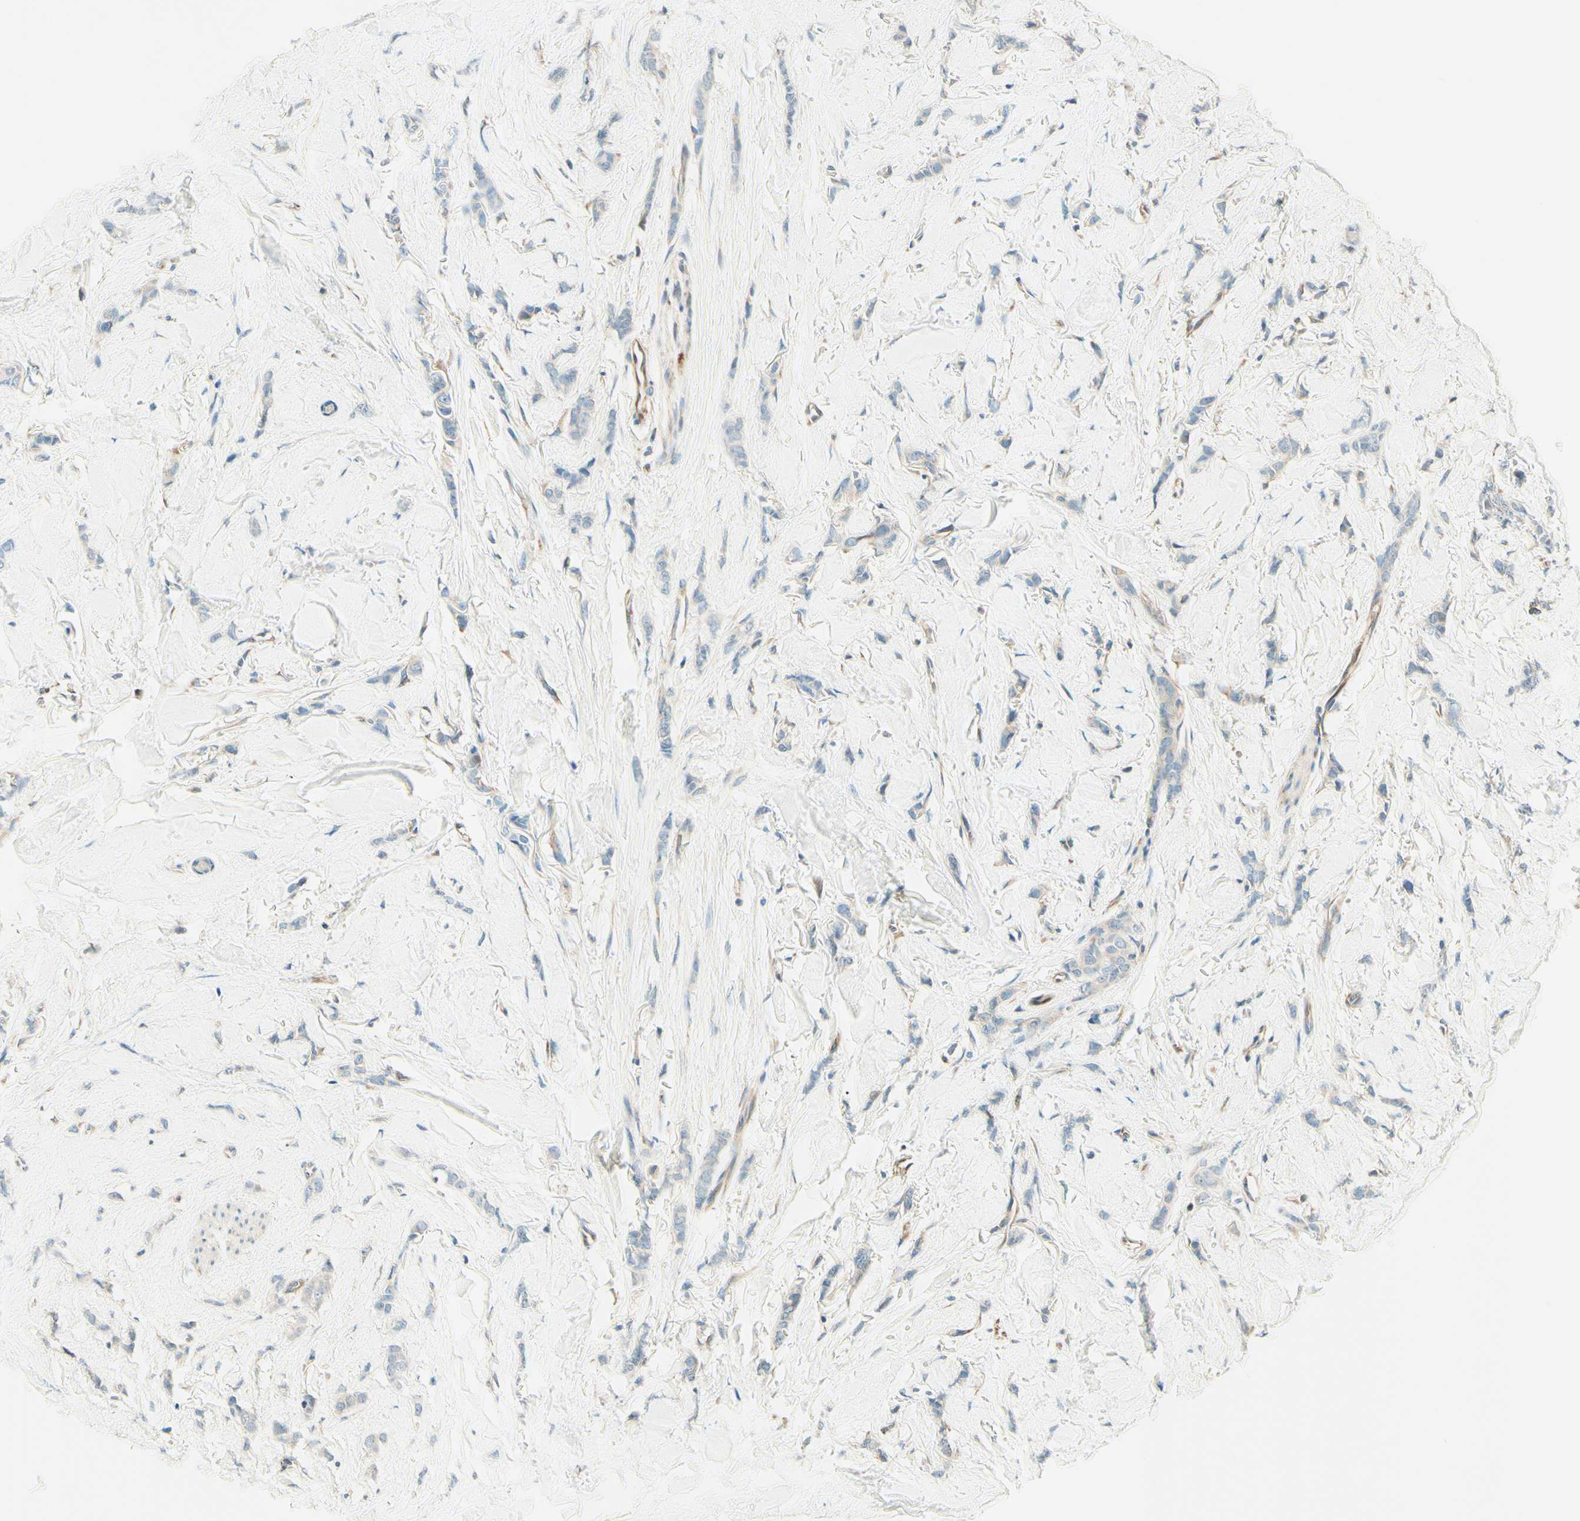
{"staining": {"intensity": "negative", "quantity": "none", "location": "none"}, "tissue": "breast cancer", "cell_type": "Tumor cells", "image_type": "cancer", "snomed": [{"axis": "morphology", "description": "Lobular carcinoma"}, {"axis": "topography", "description": "Skin"}, {"axis": "topography", "description": "Breast"}], "caption": "This micrograph is of breast cancer (lobular carcinoma) stained with immunohistochemistry (IHC) to label a protein in brown with the nuclei are counter-stained blue. There is no expression in tumor cells.", "gene": "TAOK2", "patient": {"sex": "female", "age": 46}}